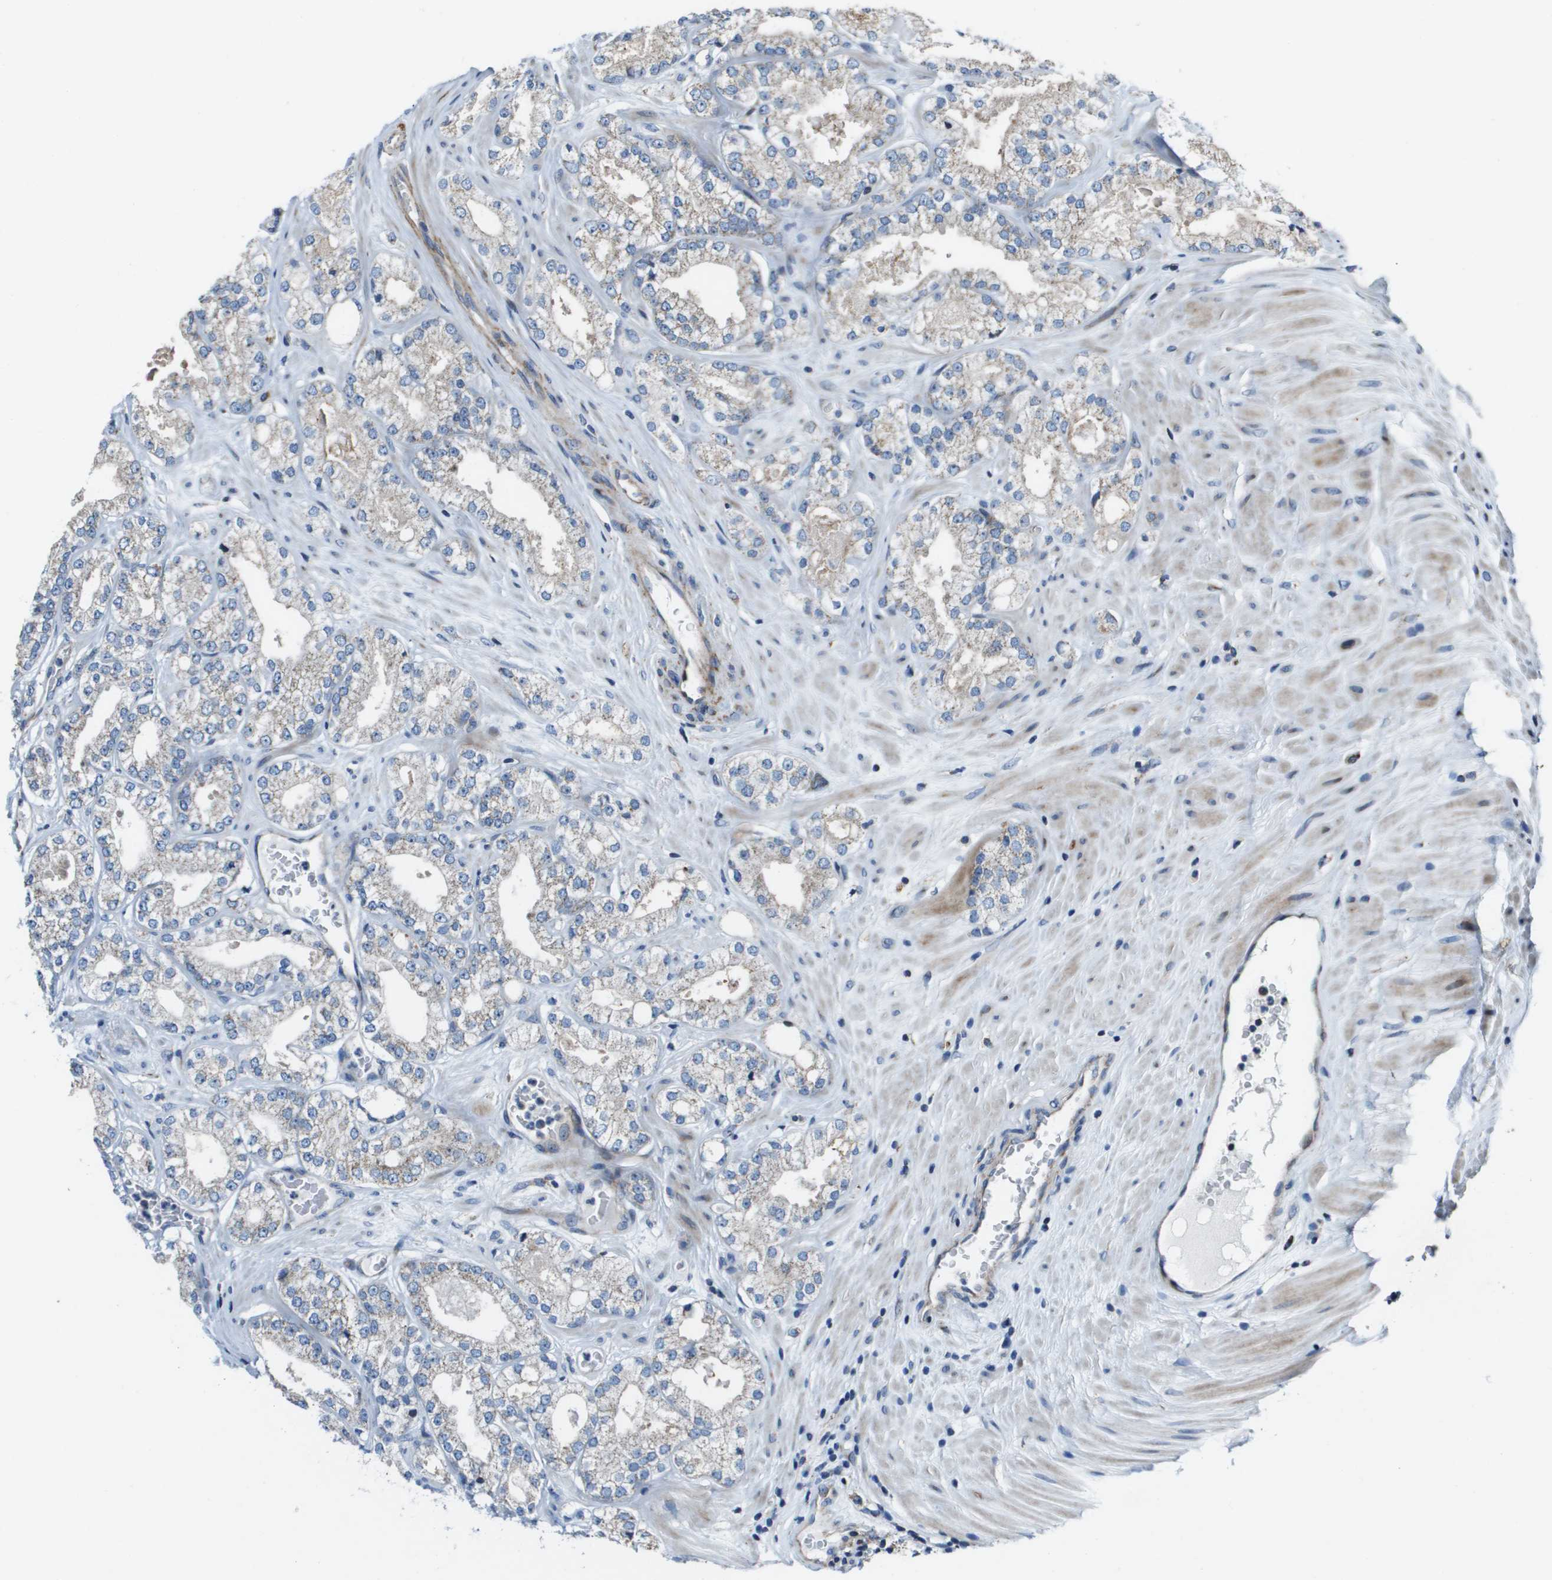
{"staining": {"intensity": "negative", "quantity": "none", "location": "none"}, "tissue": "prostate cancer", "cell_type": "Tumor cells", "image_type": "cancer", "snomed": [{"axis": "morphology", "description": "Adenocarcinoma, High grade"}, {"axis": "topography", "description": "Prostate"}], "caption": "Prostate cancer was stained to show a protein in brown. There is no significant expression in tumor cells.", "gene": "MGAT3", "patient": {"sex": "male", "age": 71}}